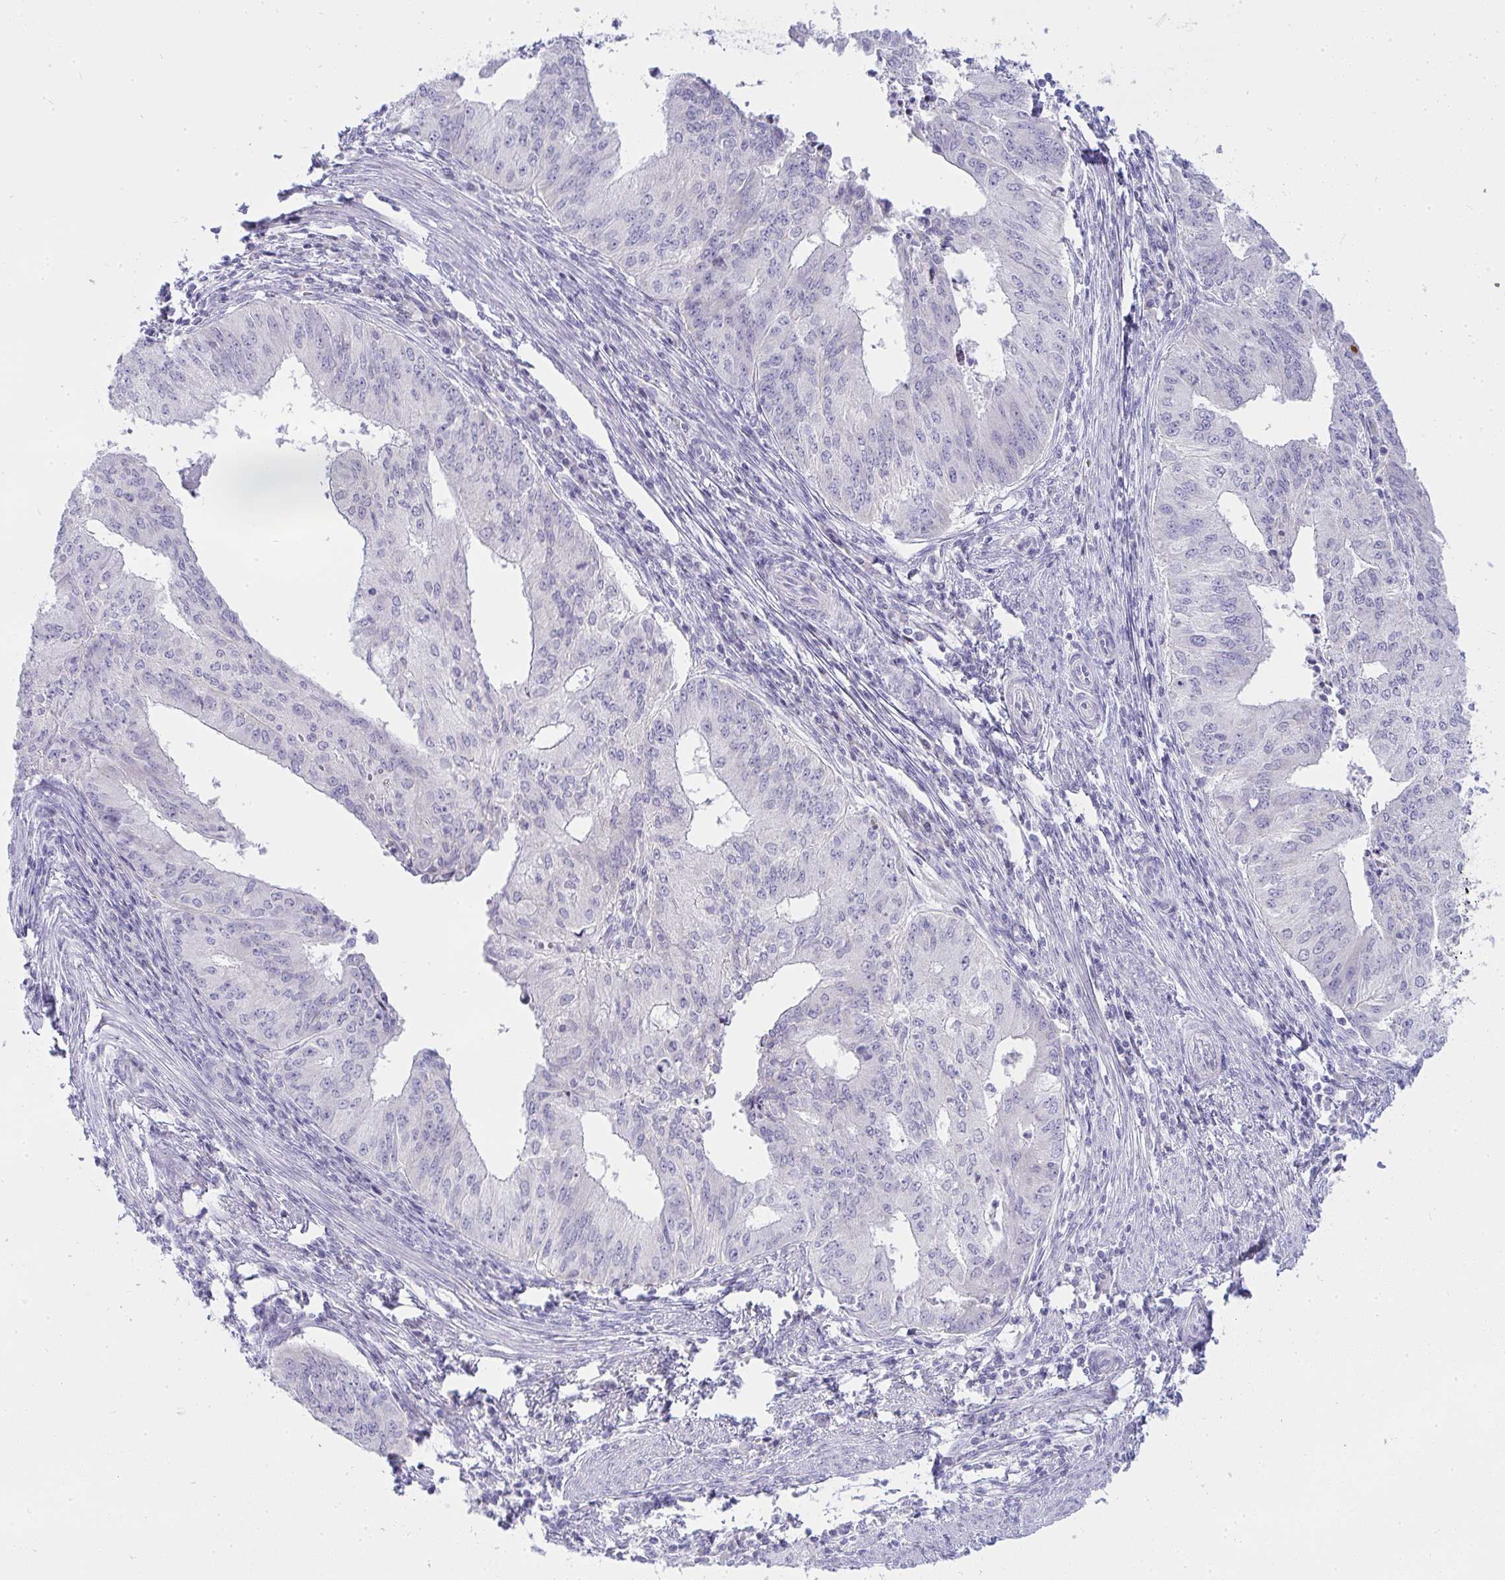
{"staining": {"intensity": "negative", "quantity": "none", "location": "none"}, "tissue": "endometrial cancer", "cell_type": "Tumor cells", "image_type": "cancer", "snomed": [{"axis": "morphology", "description": "Adenocarcinoma, NOS"}, {"axis": "topography", "description": "Endometrium"}], "caption": "Tumor cells show no significant positivity in adenocarcinoma (endometrial). (Immunohistochemistry, brightfield microscopy, high magnification).", "gene": "ZNF182", "patient": {"sex": "female", "age": 50}}